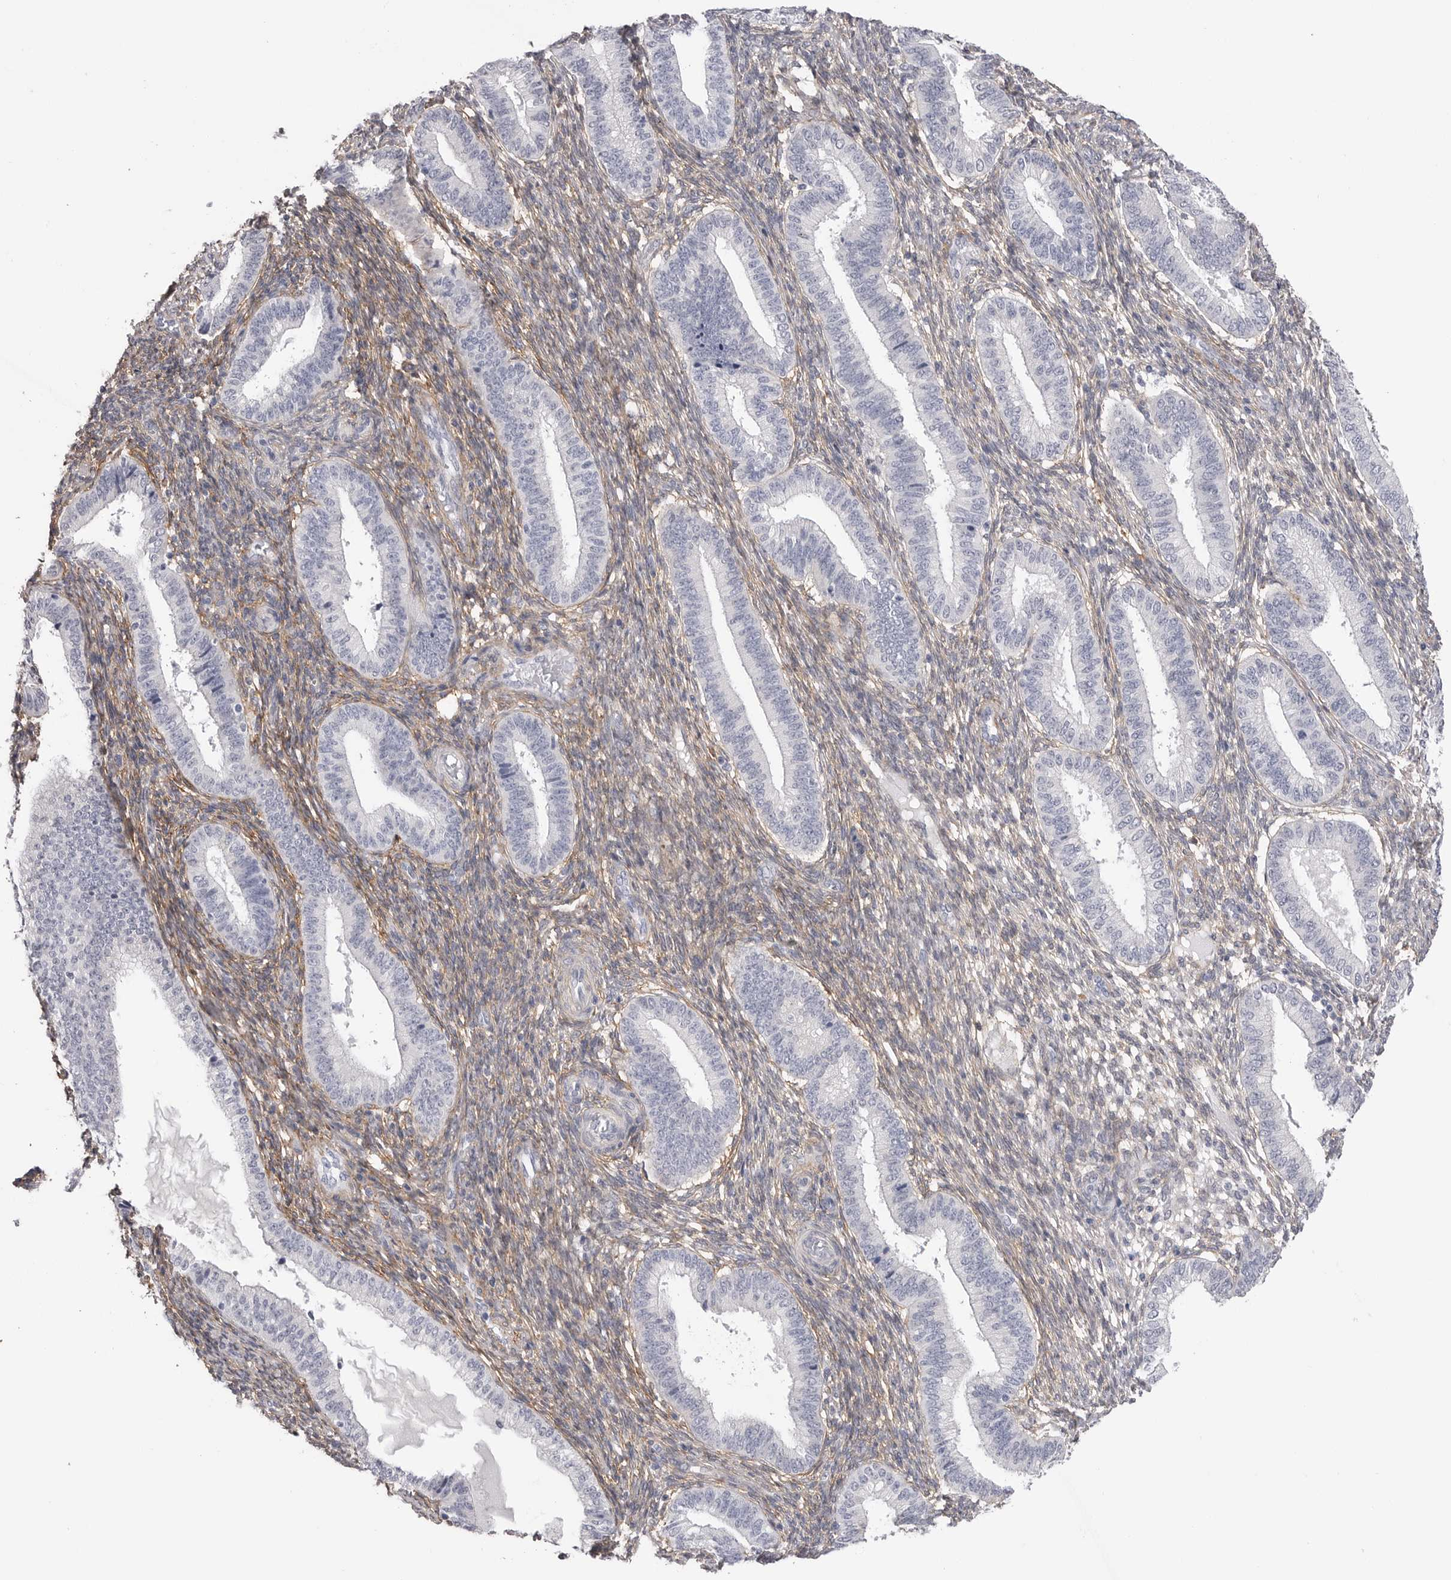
{"staining": {"intensity": "weak", "quantity": "25%-75%", "location": "cytoplasmic/membranous"}, "tissue": "endometrium", "cell_type": "Cells in endometrial stroma", "image_type": "normal", "snomed": [{"axis": "morphology", "description": "Normal tissue, NOS"}, {"axis": "topography", "description": "Endometrium"}], "caption": "Immunohistochemical staining of benign human endometrium displays weak cytoplasmic/membranous protein staining in approximately 25%-75% of cells in endometrial stroma.", "gene": "AKAP12", "patient": {"sex": "female", "age": 39}}